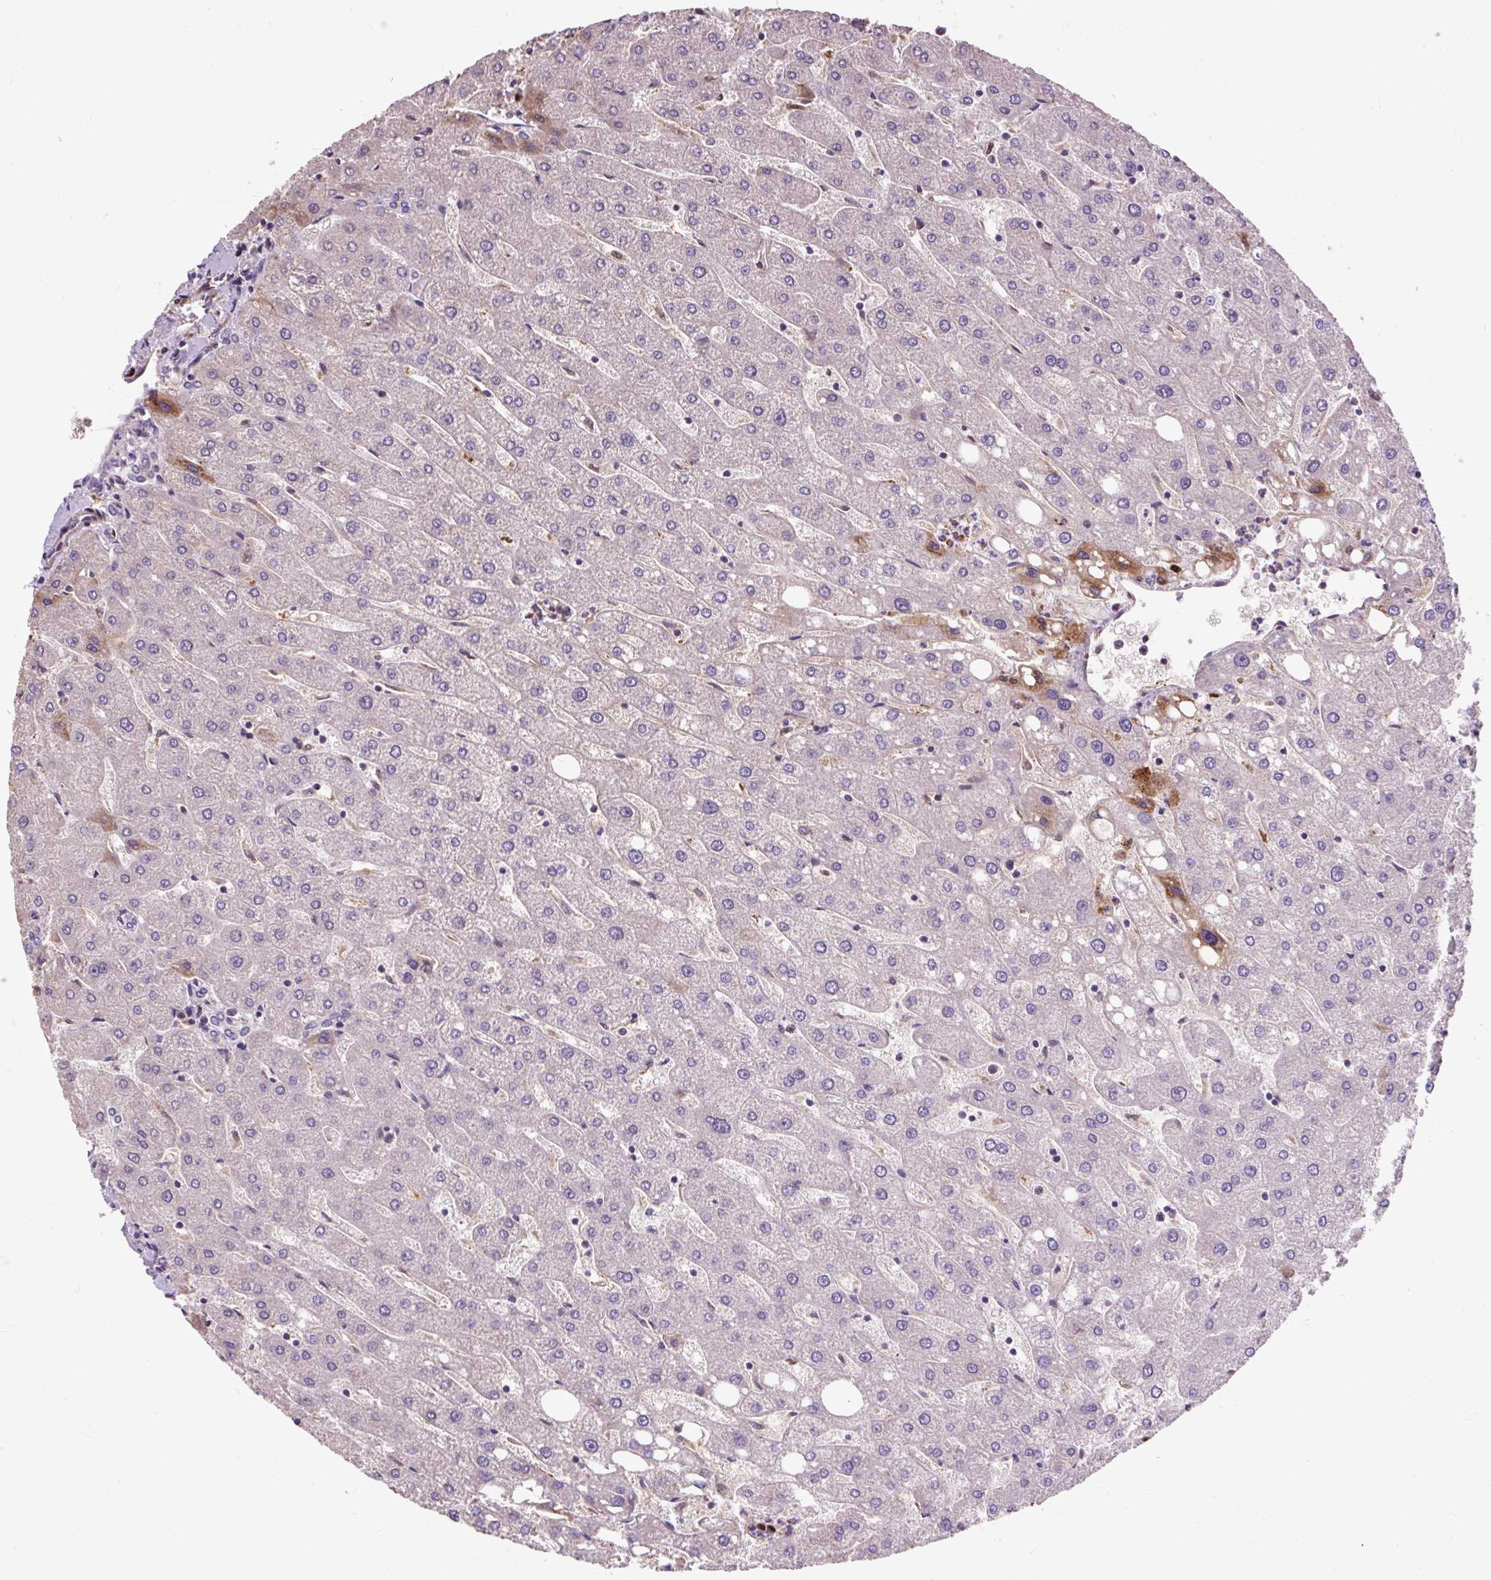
{"staining": {"intensity": "negative", "quantity": "none", "location": "none"}, "tissue": "liver", "cell_type": "Cholangiocytes", "image_type": "normal", "snomed": [{"axis": "morphology", "description": "Normal tissue, NOS"}, {"axis": "topography", "description": "Liver"}], "caption": "IHC histopathology image of normal human liver stained for a protein (brown), which exhibits no positivity in cholangiocytes.", "gene": "PRIMPOL", "patient": {"sex": "male", "age": 67}}